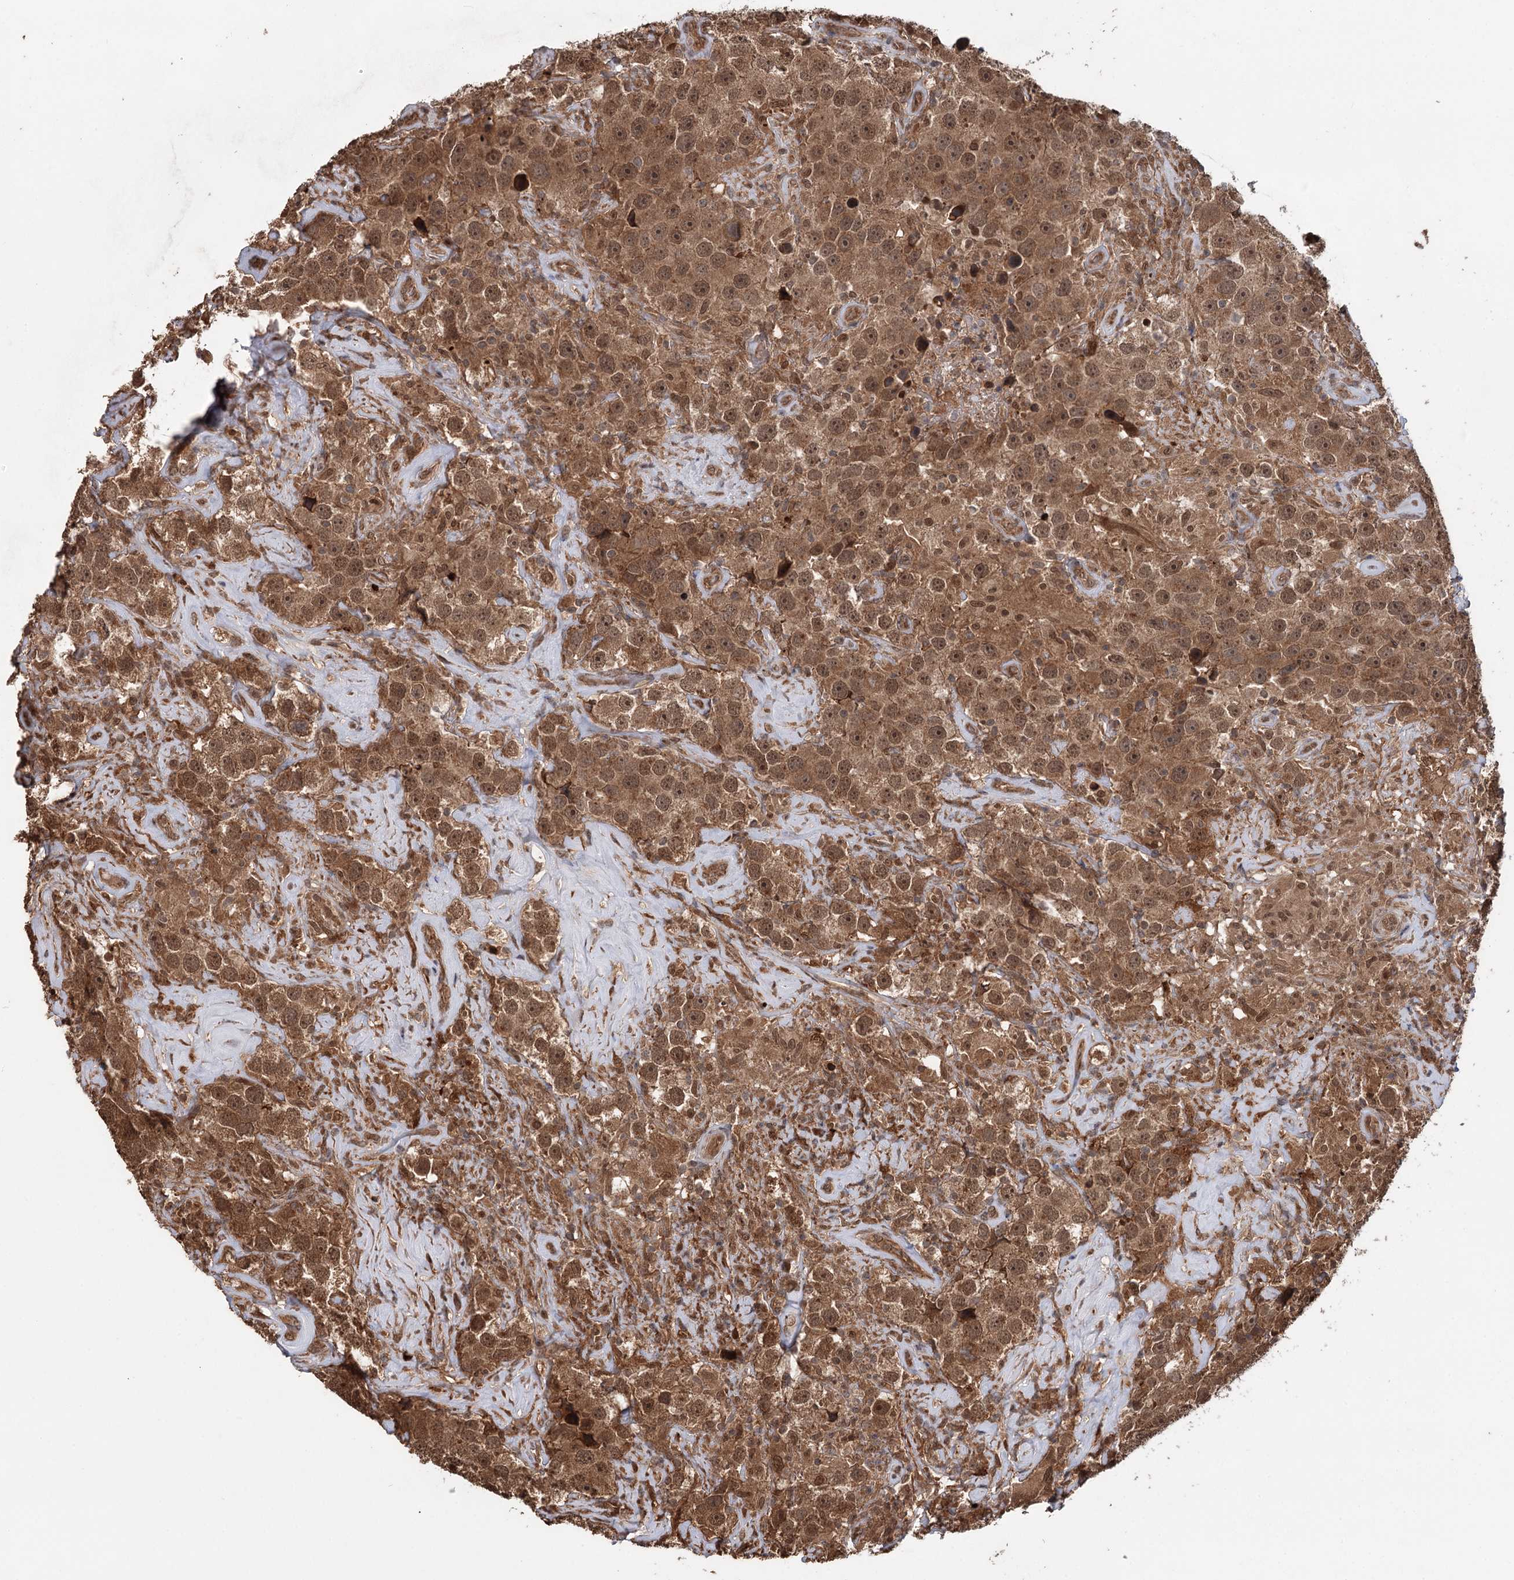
{"staining": {"intensity": "moderate", "quantity": ">75%", "location": "cytoplasmic/membranous,nuclear"}, "tissue": "testis cancer", "cell_type": "Tumor cells", "image_type": "cancer", "snomed": [{"axis": "morphology", "description": "Seminoma, NOS"}, {"axis": "topography", "description": "Testis"}], "caption": "A medium amount of moderate cytoplasmic/membranous and nuclear expression is present in about >75% of tumor cells in seminoma (testis) tissue.", "gene": "N6AMT1", "patient": {"sex": "male", "age": 49}}